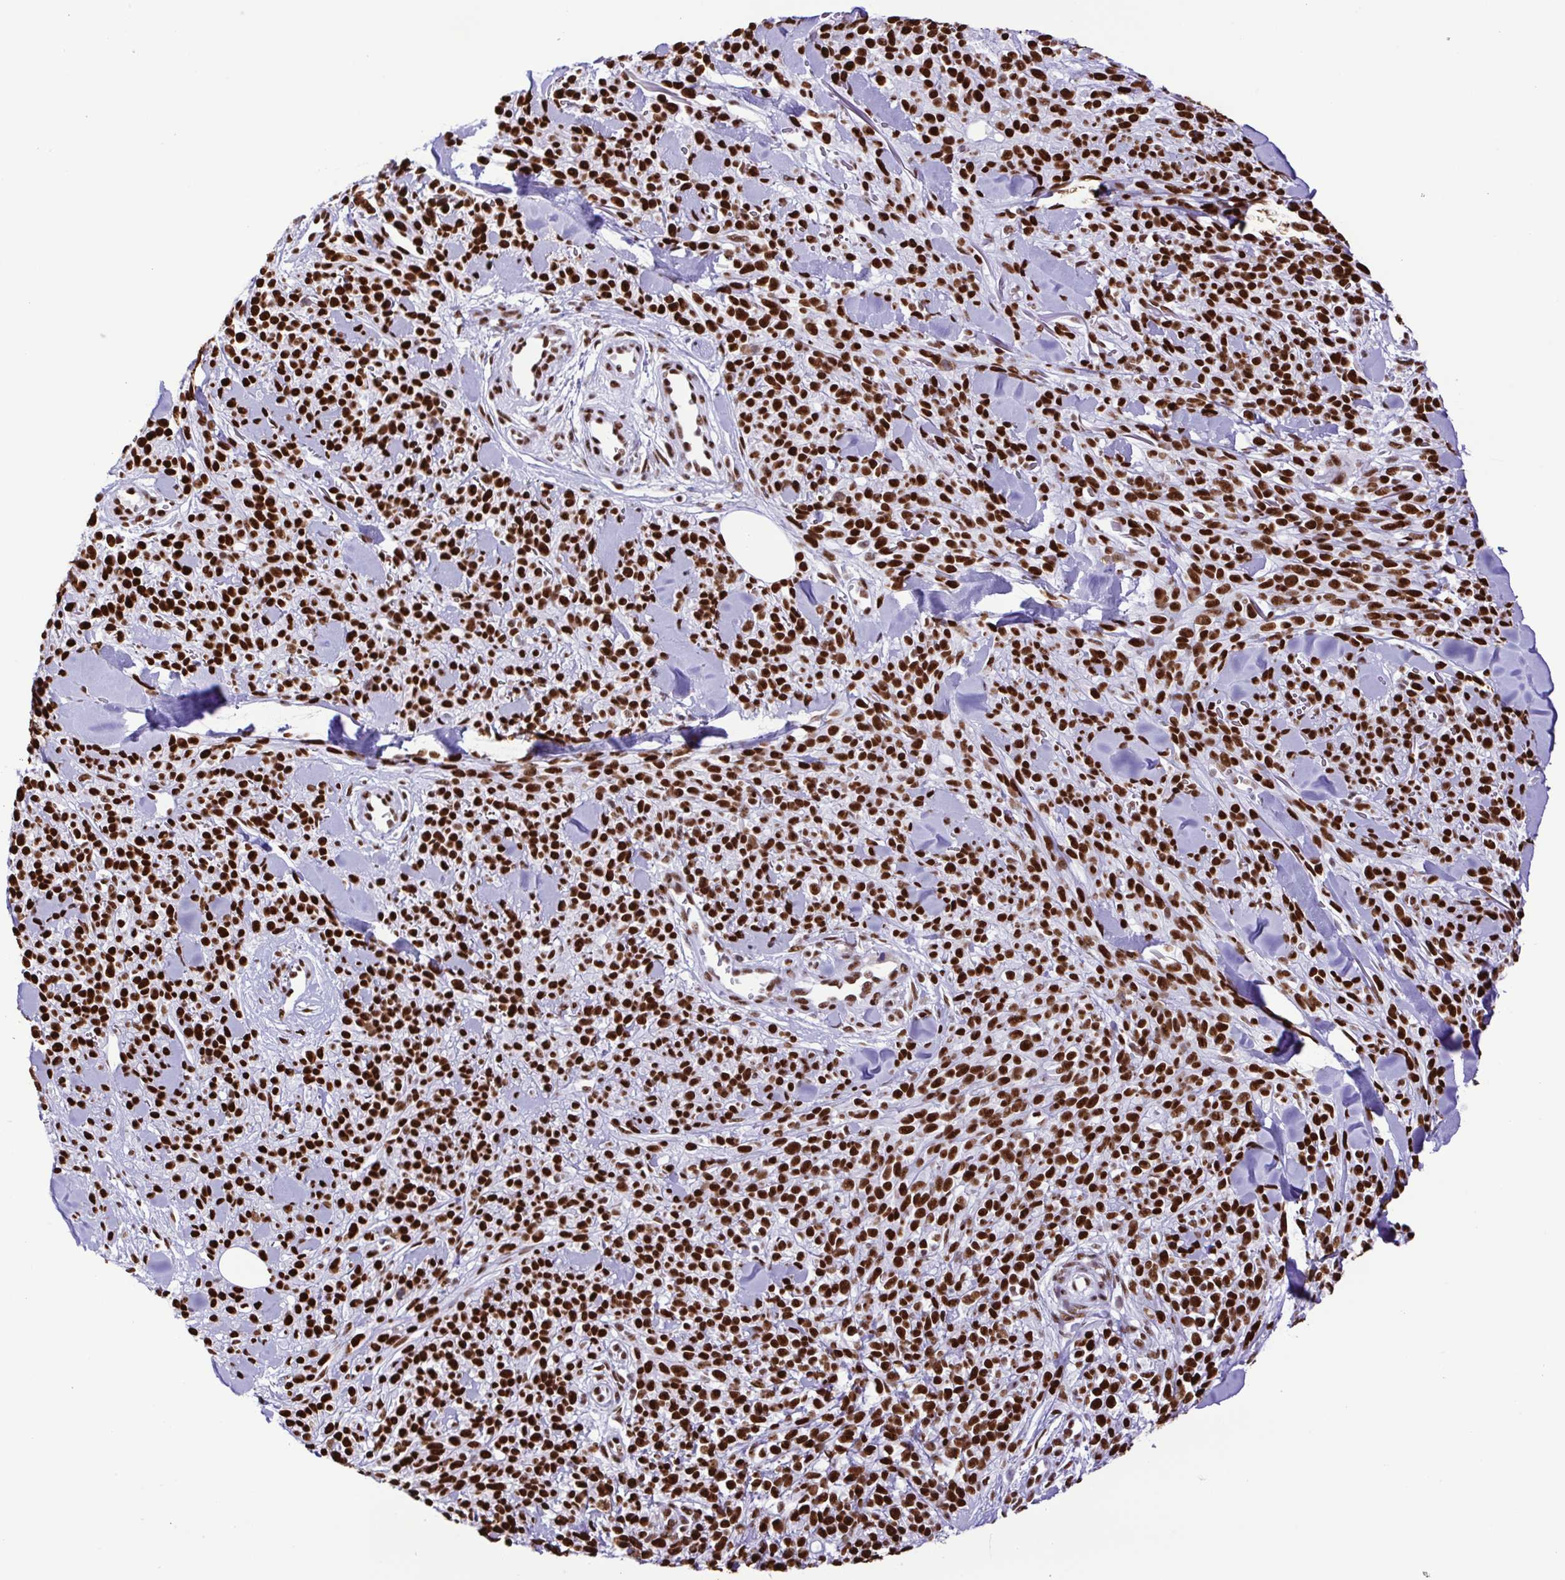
{"staining": {"intensity": "strong", "quantity": ">75%", "location": "nuclear"}, "tissue": "melanoma", "cell_type": "Tumor cells", "image_type": "cancer", "snomed": [{"axis": "morphology", "description": "Malignant melanoma, NOS"}, {"axis": "topography", "description": "Skin"}, {"axis": "topography", "description": "Skin of trunk"}], "caption": "DAB (3,3'-diaminobenzidine) immunohistochemical staining of human melanoma exhibits strong nuclear protein positivity in about >75% of tumor cells.", "gene": "TRIM28", "patient": {"sex": "male", "age": 74}}